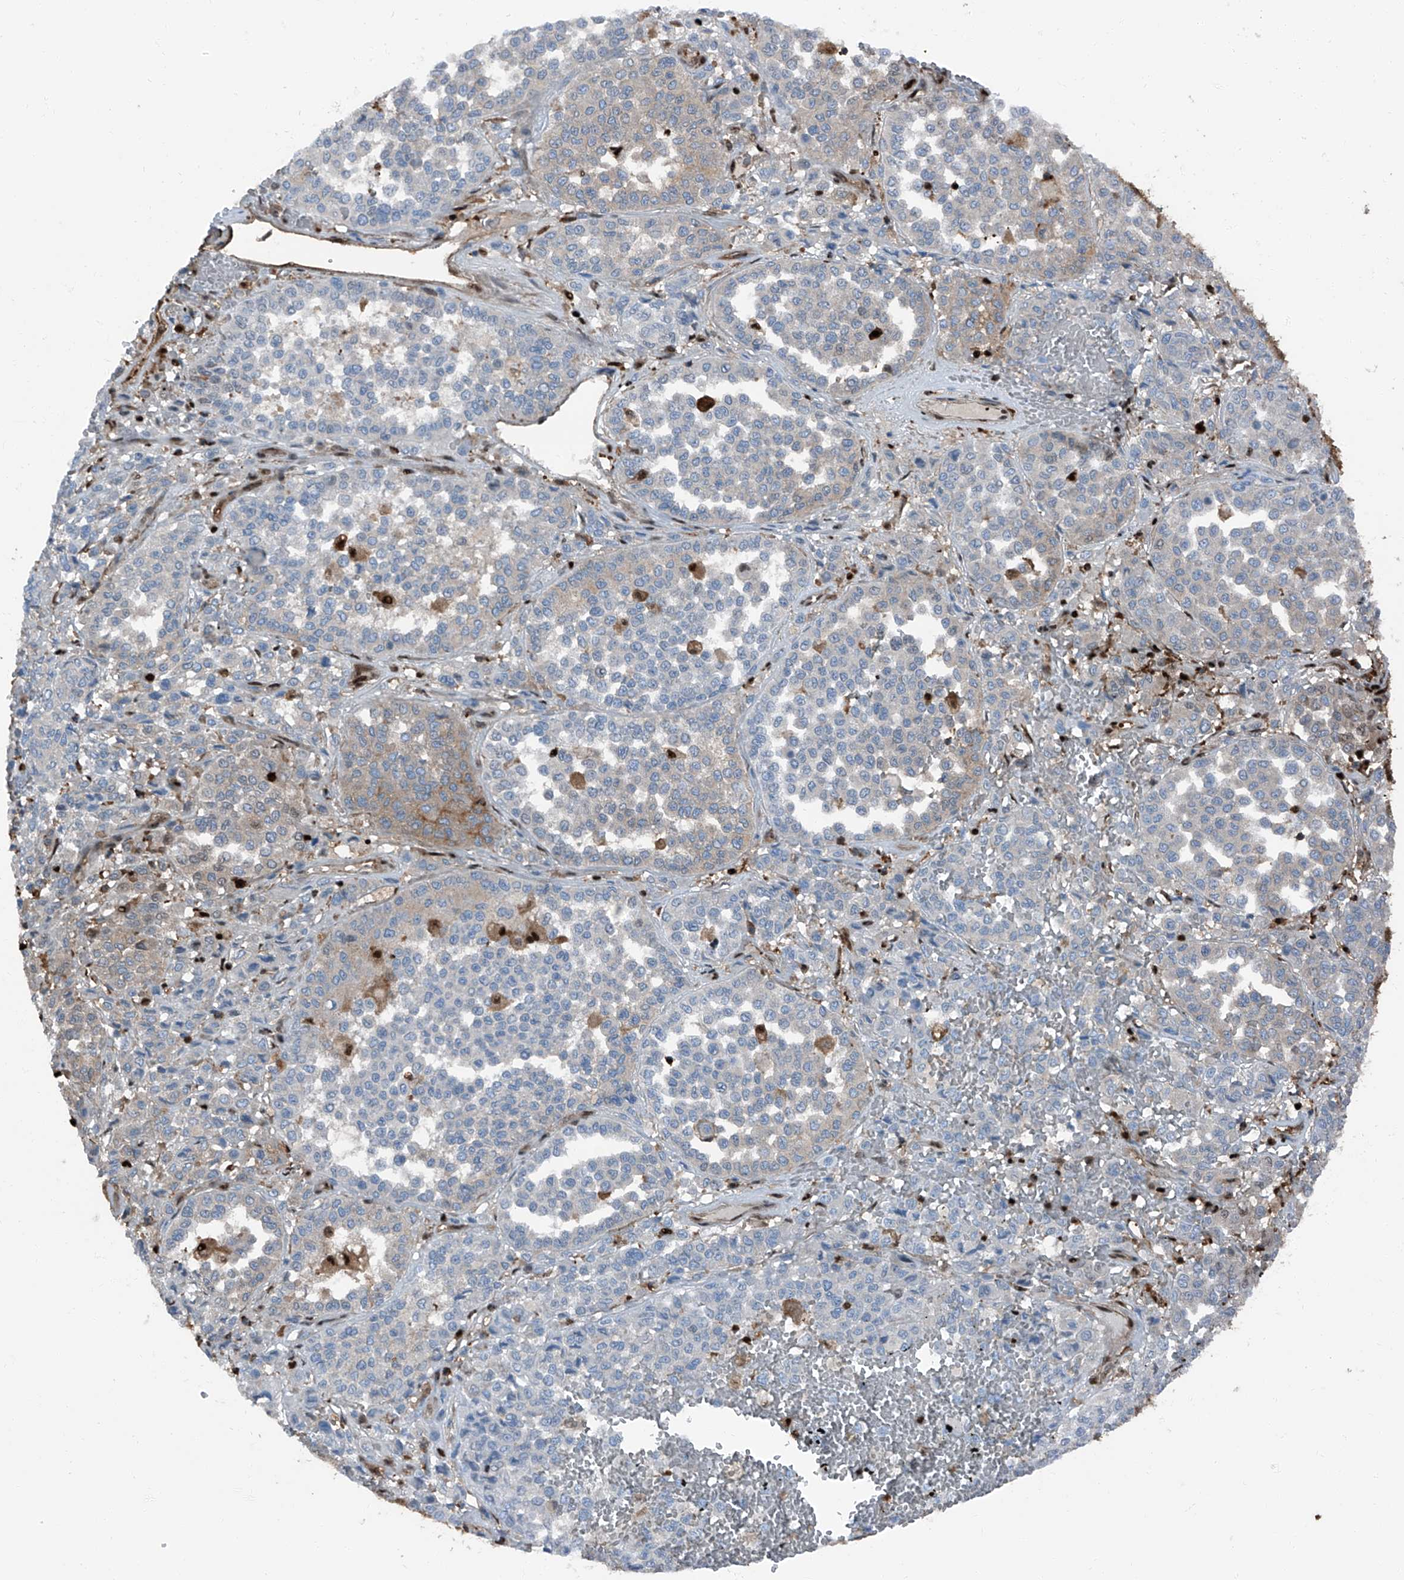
{"staining": {"intensity": "negative", "quantity": "none", "location": "none"}, "tissue": "melanoma", "cell_type": "Tumor cells", "image_type": "cancer", "snomed": [{"axis": "morphology", "description": "Malignant melanoma, Metastatic site"}, {"axis": "topography", "description": "Pancreas"}], "caption": "Tumor cells are negative for brown protein staining in melanoma.", "gene": "PSMB10", "patient": {"sex": "female", "age": 30}}